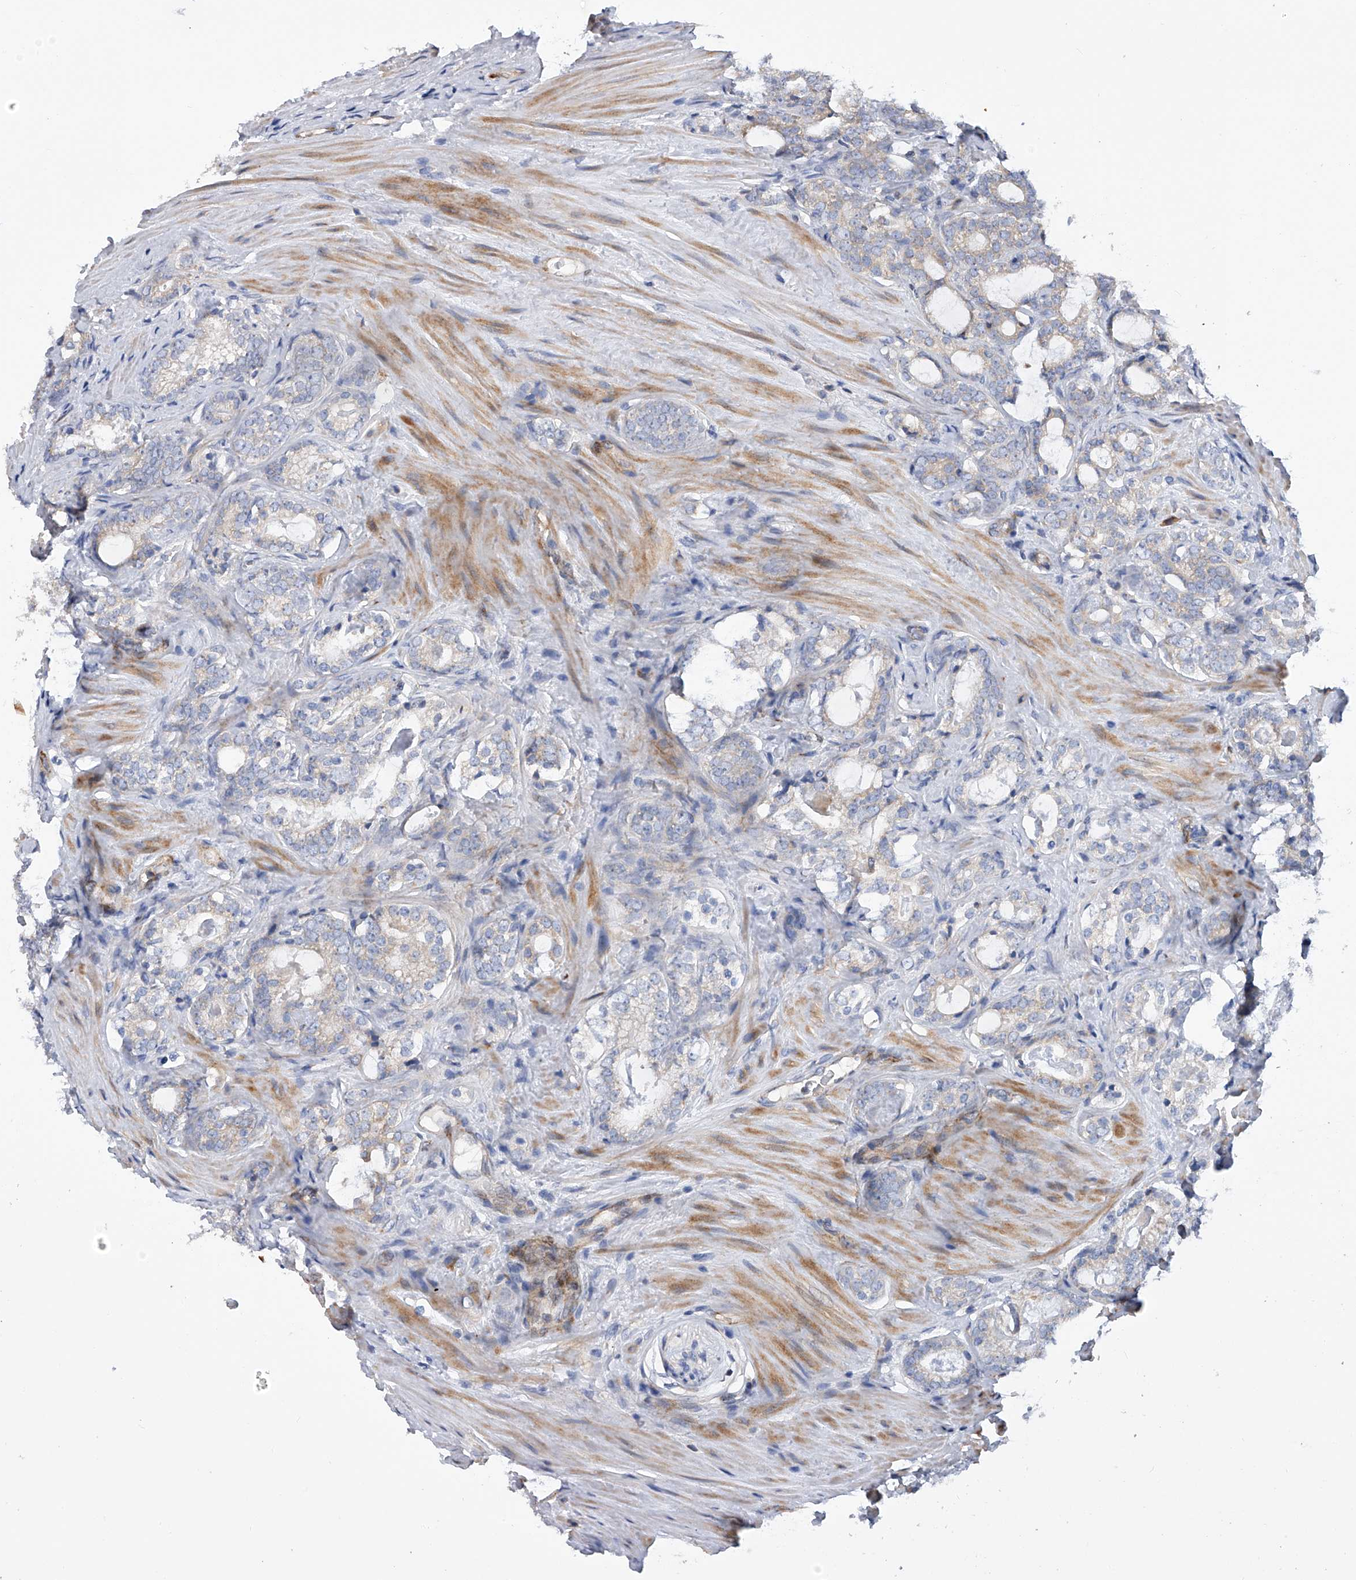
{"staining": {"intensity": "weak", "quantity": "25%-75%", "location": "cytoplasmic/membranous"}, "tissue": "prostate cancer", "cell_type": "Tumor cells", "image_type": "cancer", "snomed": [{"axis": "morphology", "description": "Adenocarcinoma, High grade"}, {"axis": "topography", "description": "Prostate"}], "caption": "DAB (3,3'-diaminobenzidine) immunohistochemical staining of prostate high-grade adenocarcinoma displays weak cytoplasmic/membranous protein expression in about 25%-75% of tumor cells.", "gene": "MLYCD", "patient": {"sex": "male", "age": 63}}